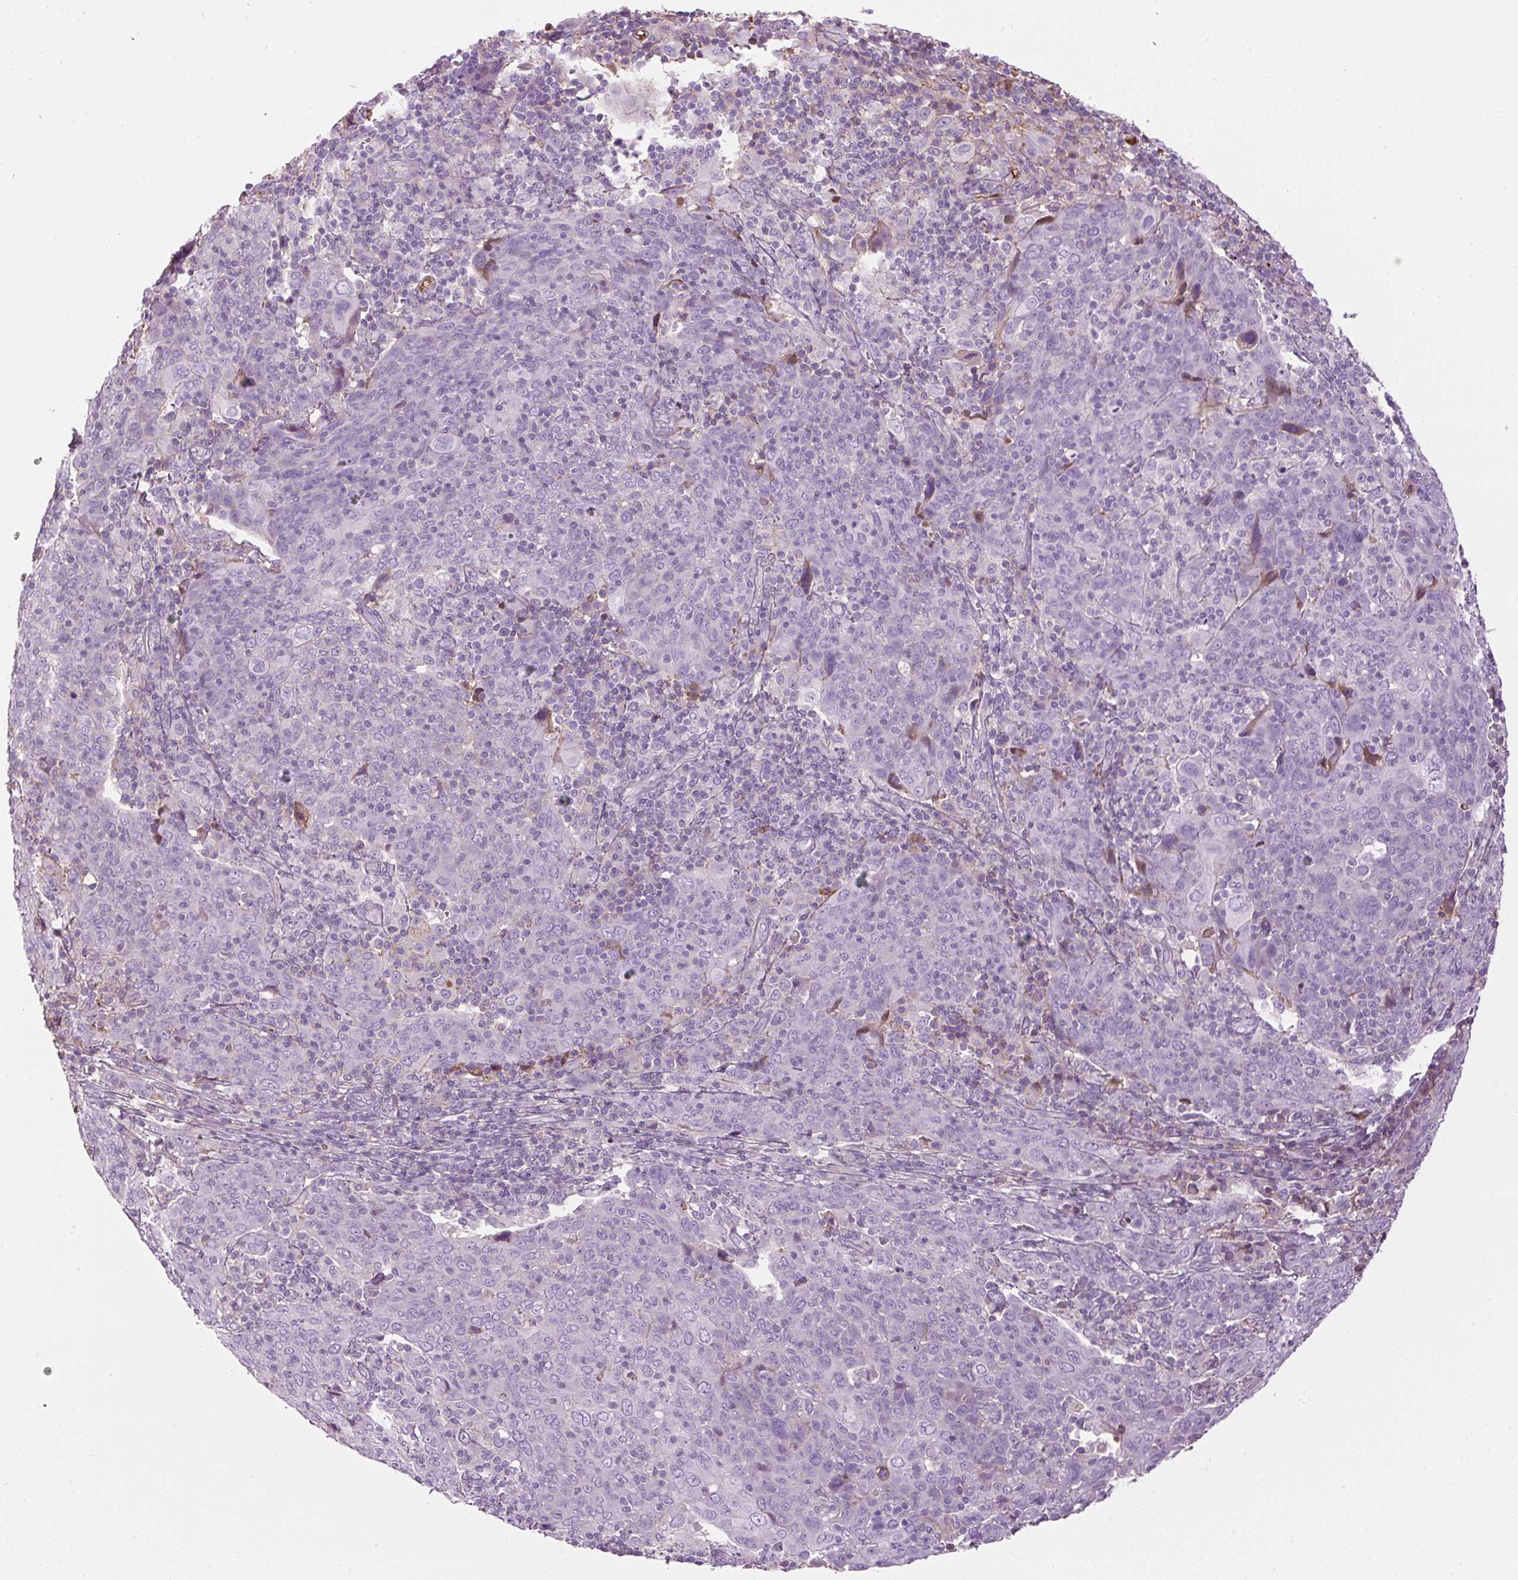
{"staining": {"intensity": "negative", "quantity": "none", "location": "none"}, "tissue": "cervical cancer", "cell_type": "Tumor cells", "image_type": "cancer", "snomed": [{"axis": "morphology", "description": "Squamous cell carcinoma, NOS"}, {"axis": "topography", "description": "Cervix"}], "caption": "A high-resolution image shows immunohistochemistry (IHC) staining of cervical squamous cell carcinoma, which demonstrates no significant staining in tumor cells. (DAB (3,3'-diaminobenzidine) immunohistochemistry with hematoxylin counter stain).", "gene": "APOA1", "patient": {"sex": "female", "age": 67}}